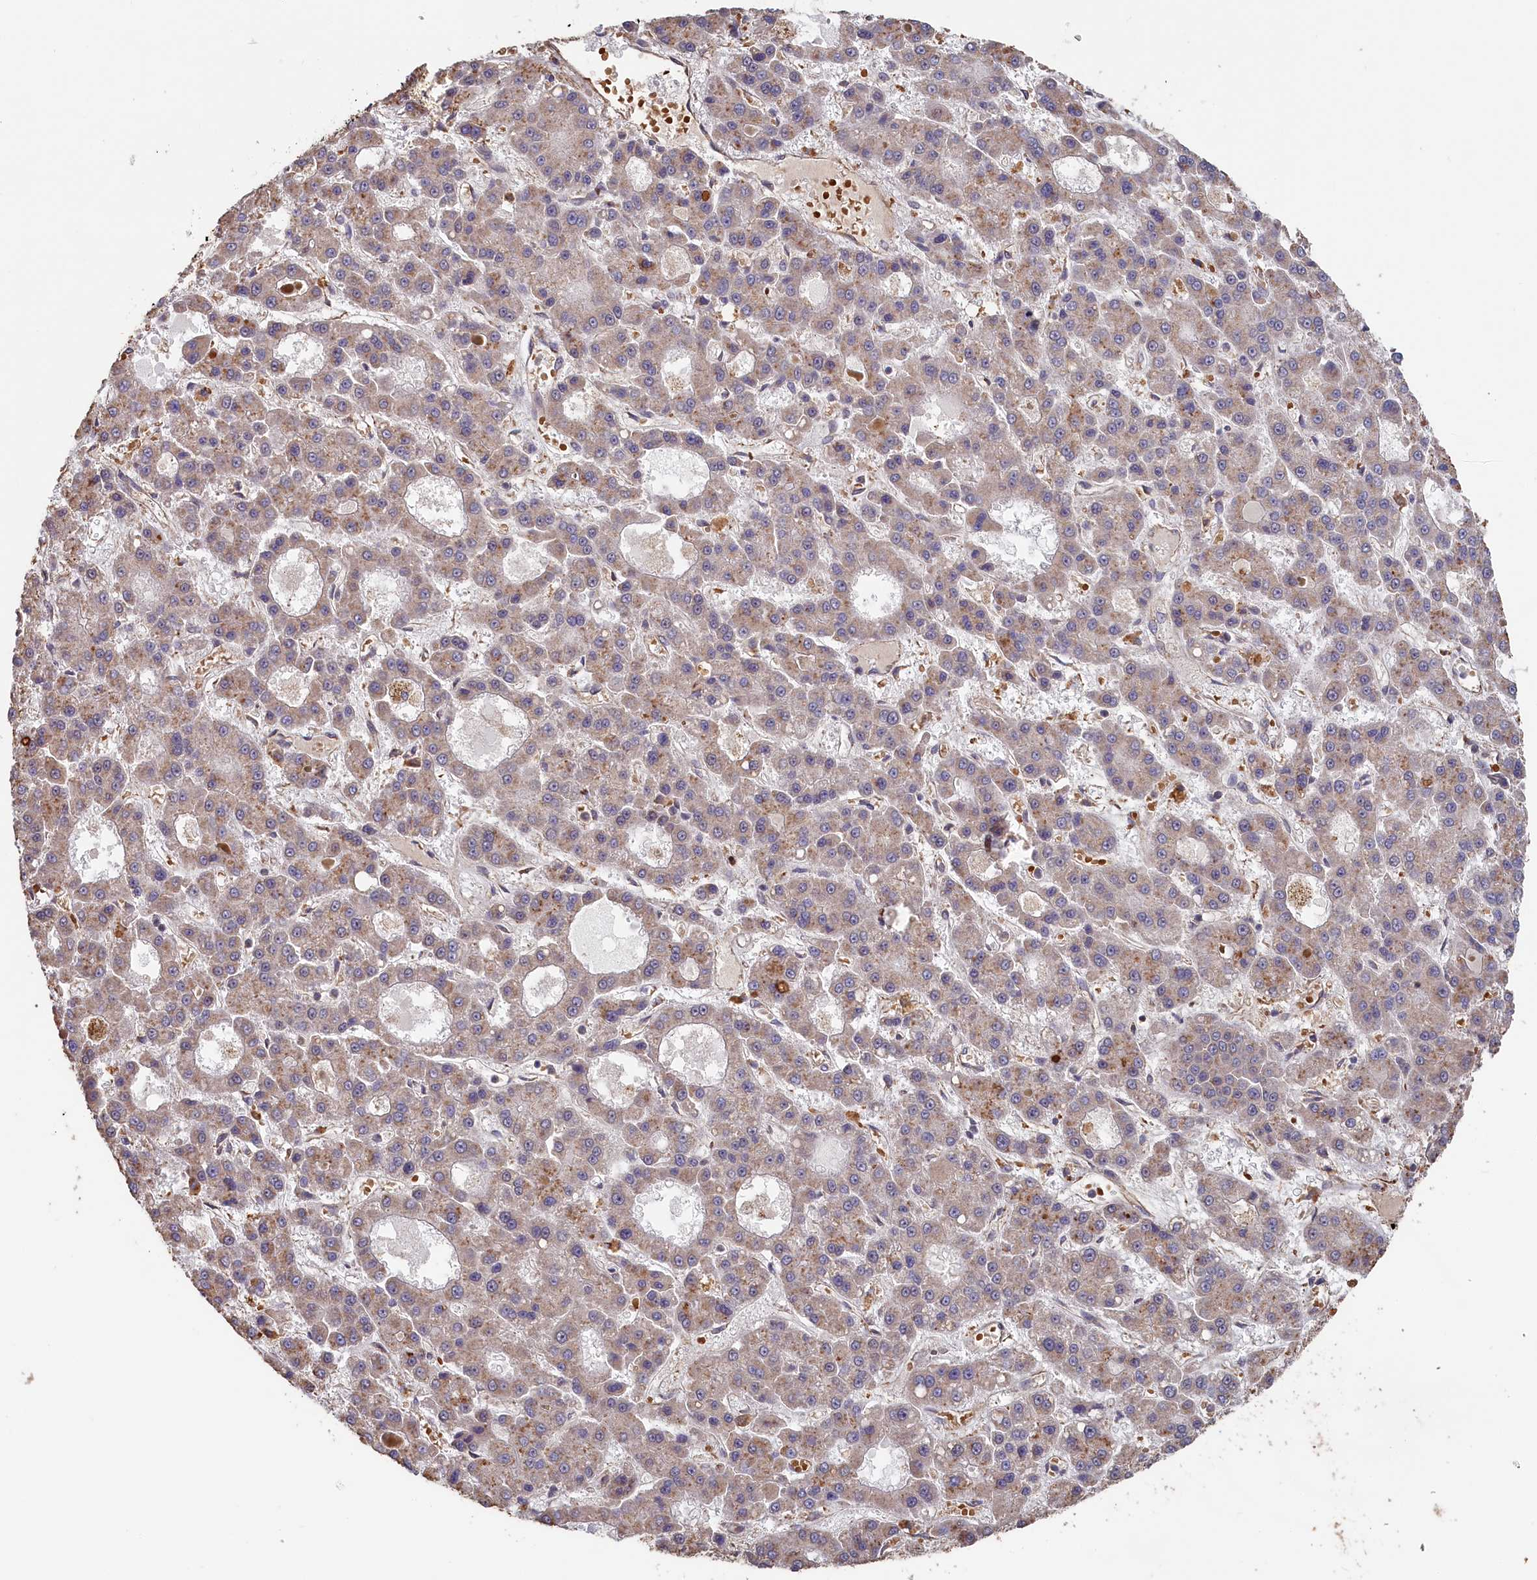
{"staining": {"intensity": "weak", "quantity": "<25%", "location": "cytoplasmic/membranous"}, "tissue": "liver cancer", "cell_type": "Tumor cells", "image_type": "cancer", "snomed": [{"axis": "morphology", "description": "Carcinoma, Hepatocellular, NOS"}, {"axis": "topography", "description": "Liver"}], "caption": "Hepatocellular carcinoma (liver) was stained to show a protein in brown. There is no significant staining in tumor cells.", "gene": "STX16", "patient": {"sex": "male", "age": 70}}